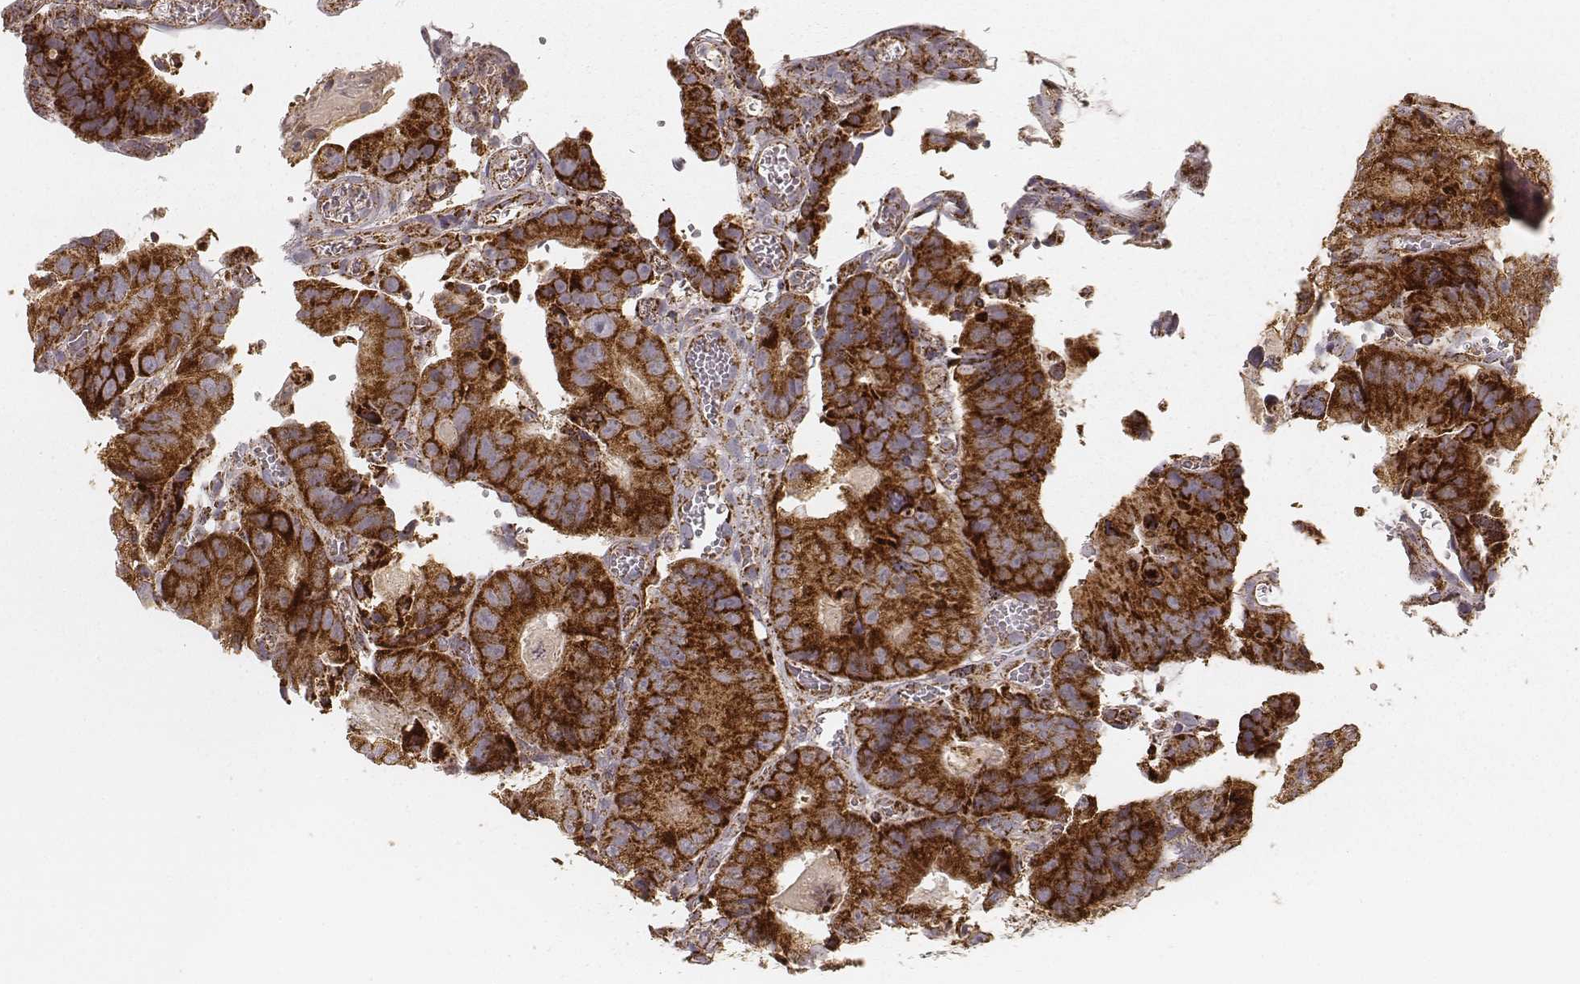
{"staining": {"intensity": "strong", "quantity": ">75%", "location": "cytoplasmic/membranous"}, "tissue": "colorectal cancer", "cell_type": "Tumor cells", "image_type": "cancer", "snomed": [{"axis": "morphology", "description": "Adenocarcinoma, NOS"}, {"axis": "topography", "description": "Colon"}], "caption": "Immunohistochemical staining of colorectal cancer shows high levels of strong cytoplasmic/membranous expression in approximately >75% of tumor cells.", "gene": "CS", "patient": {"sex": "female", "age": 86}}